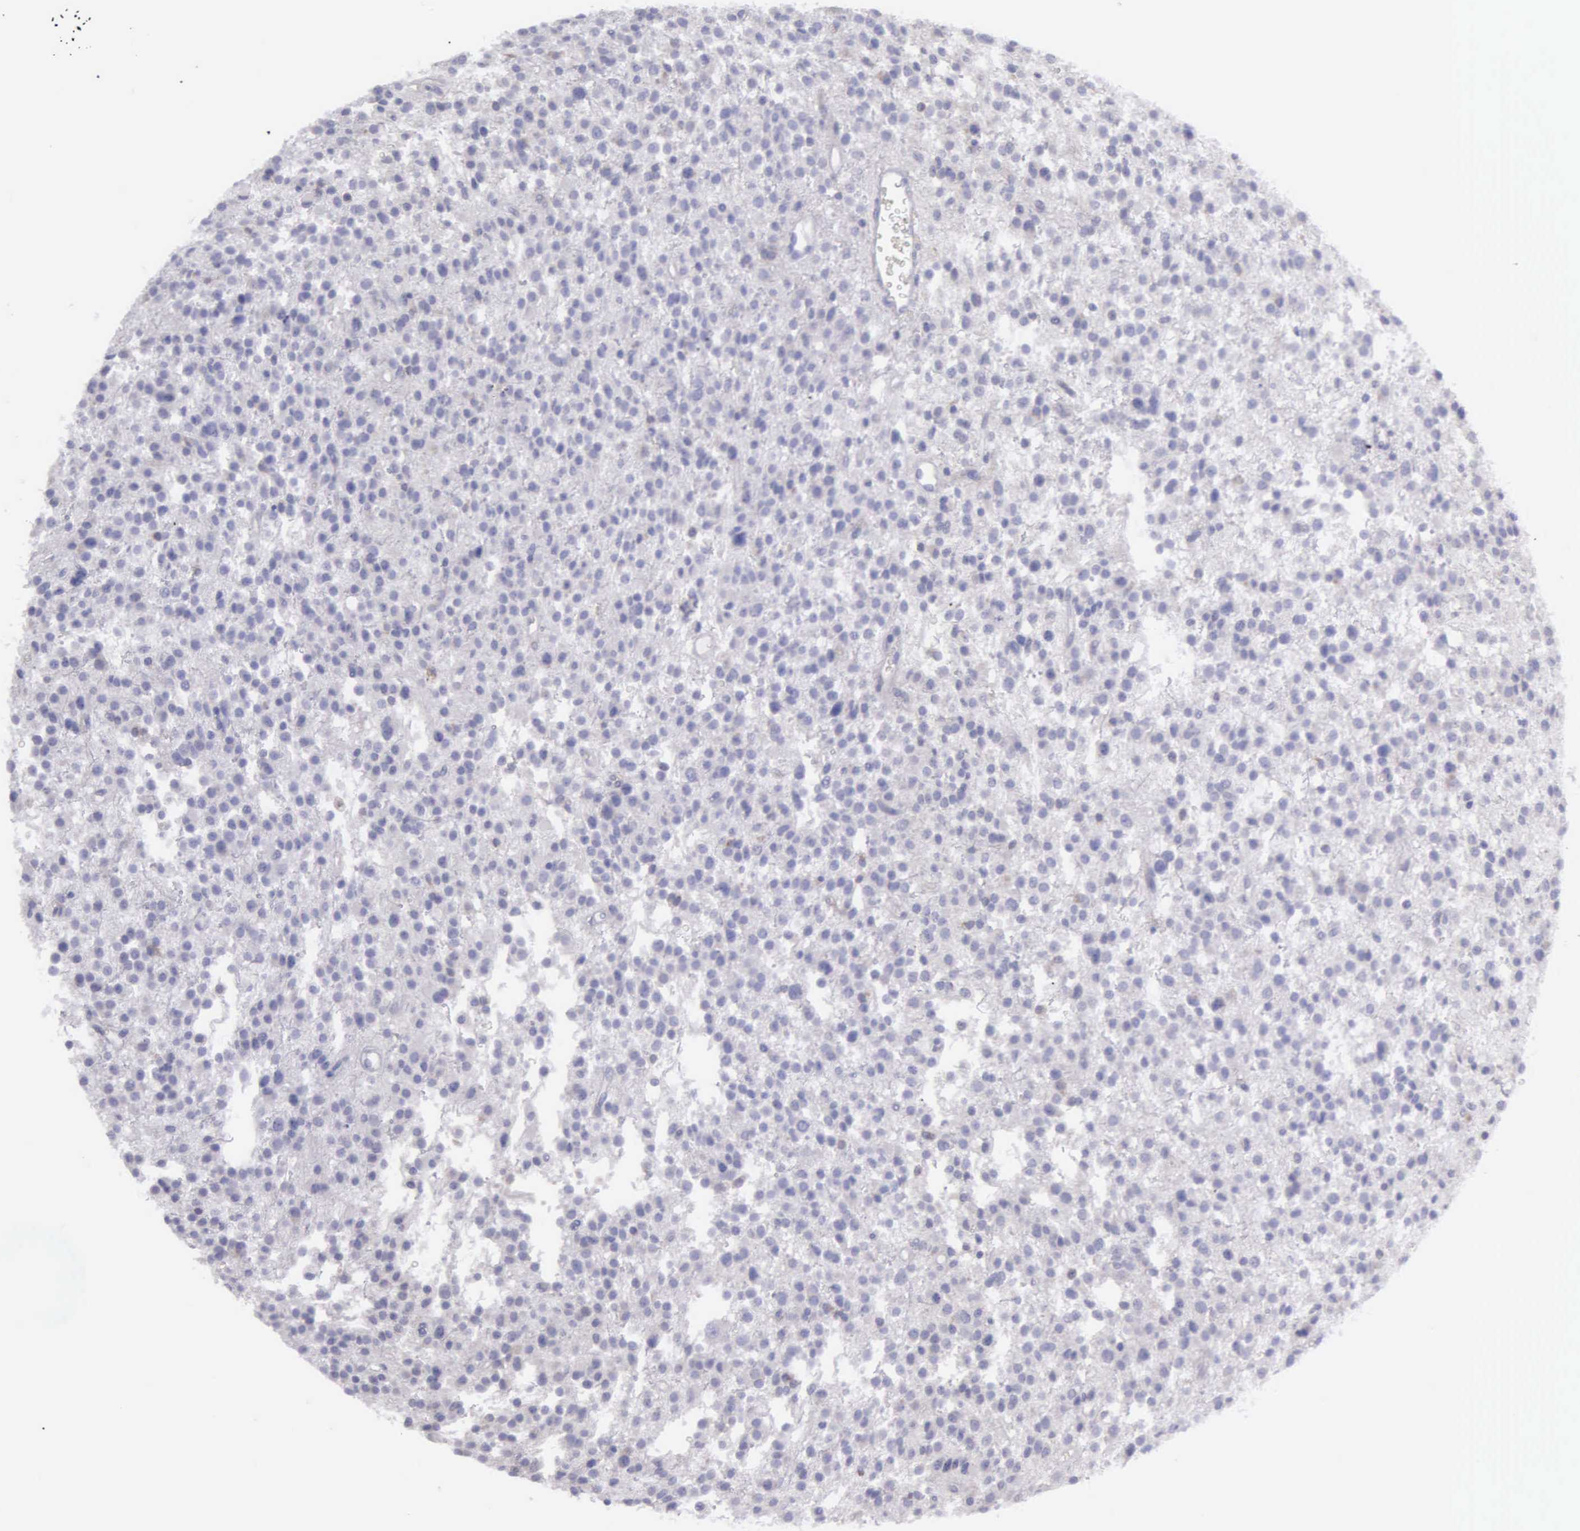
{"staining": {"intensity": "negative", "quantity": "none", "location": "none"}, "tissue": "glioma", "cell_type": "Tumor cells", "image_type": "cancer", "snomed": [{"axis": "morphology", "description": "Glioma, malignant, Low grade"}, {"axis": "topography", "description": "Brain"}], "caption": "This histopathology image is of malignant low-grade glioma stained with immunohistochemistry (IHC) to label a protein in brown with the nuclei are counter-stained blue. There is no staining in tumor cells.", "gene": "TYRP1", "patient": {"sex": "female", "age": 36}}